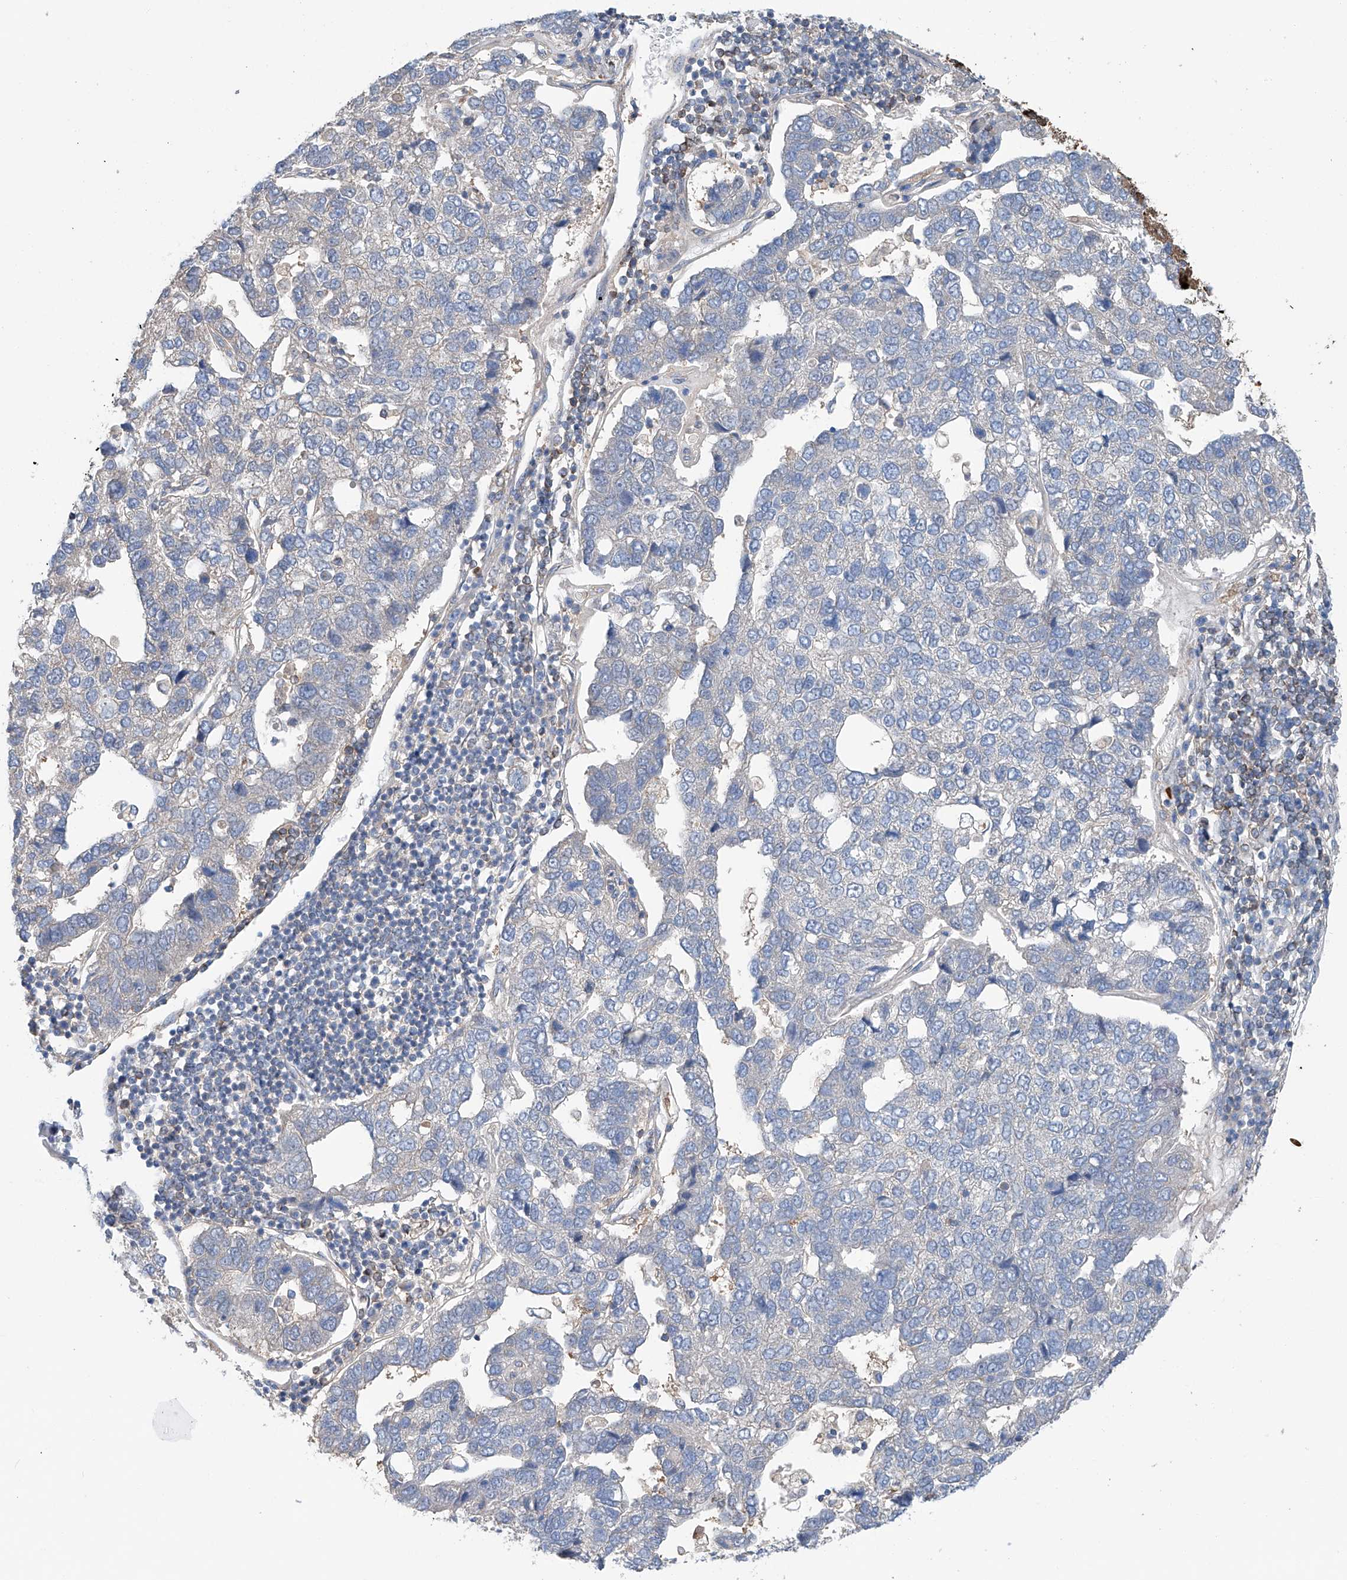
{"staining": {"intensity": "negative", "quantity": "none", "location": "none"}, "tissue": "pancreatic cancer", "cell_type": "Tumor cells", "image_type": "cancer", "snomed": [{"axis": "morphology", "description": "Adenocarcinoma, NOS"}, {"axis": "topography", "description": "Pancreas"}], "caption": "High magnification brightfield microscopy of pancreatic cancer (adenocarcinoma) stained with DAB (brown) and counterstained with hematoxylin (blue): tumor cells show no significant staining.", "gene": "SLC22A7", "patient": {"sex": "female", "age": 61}}